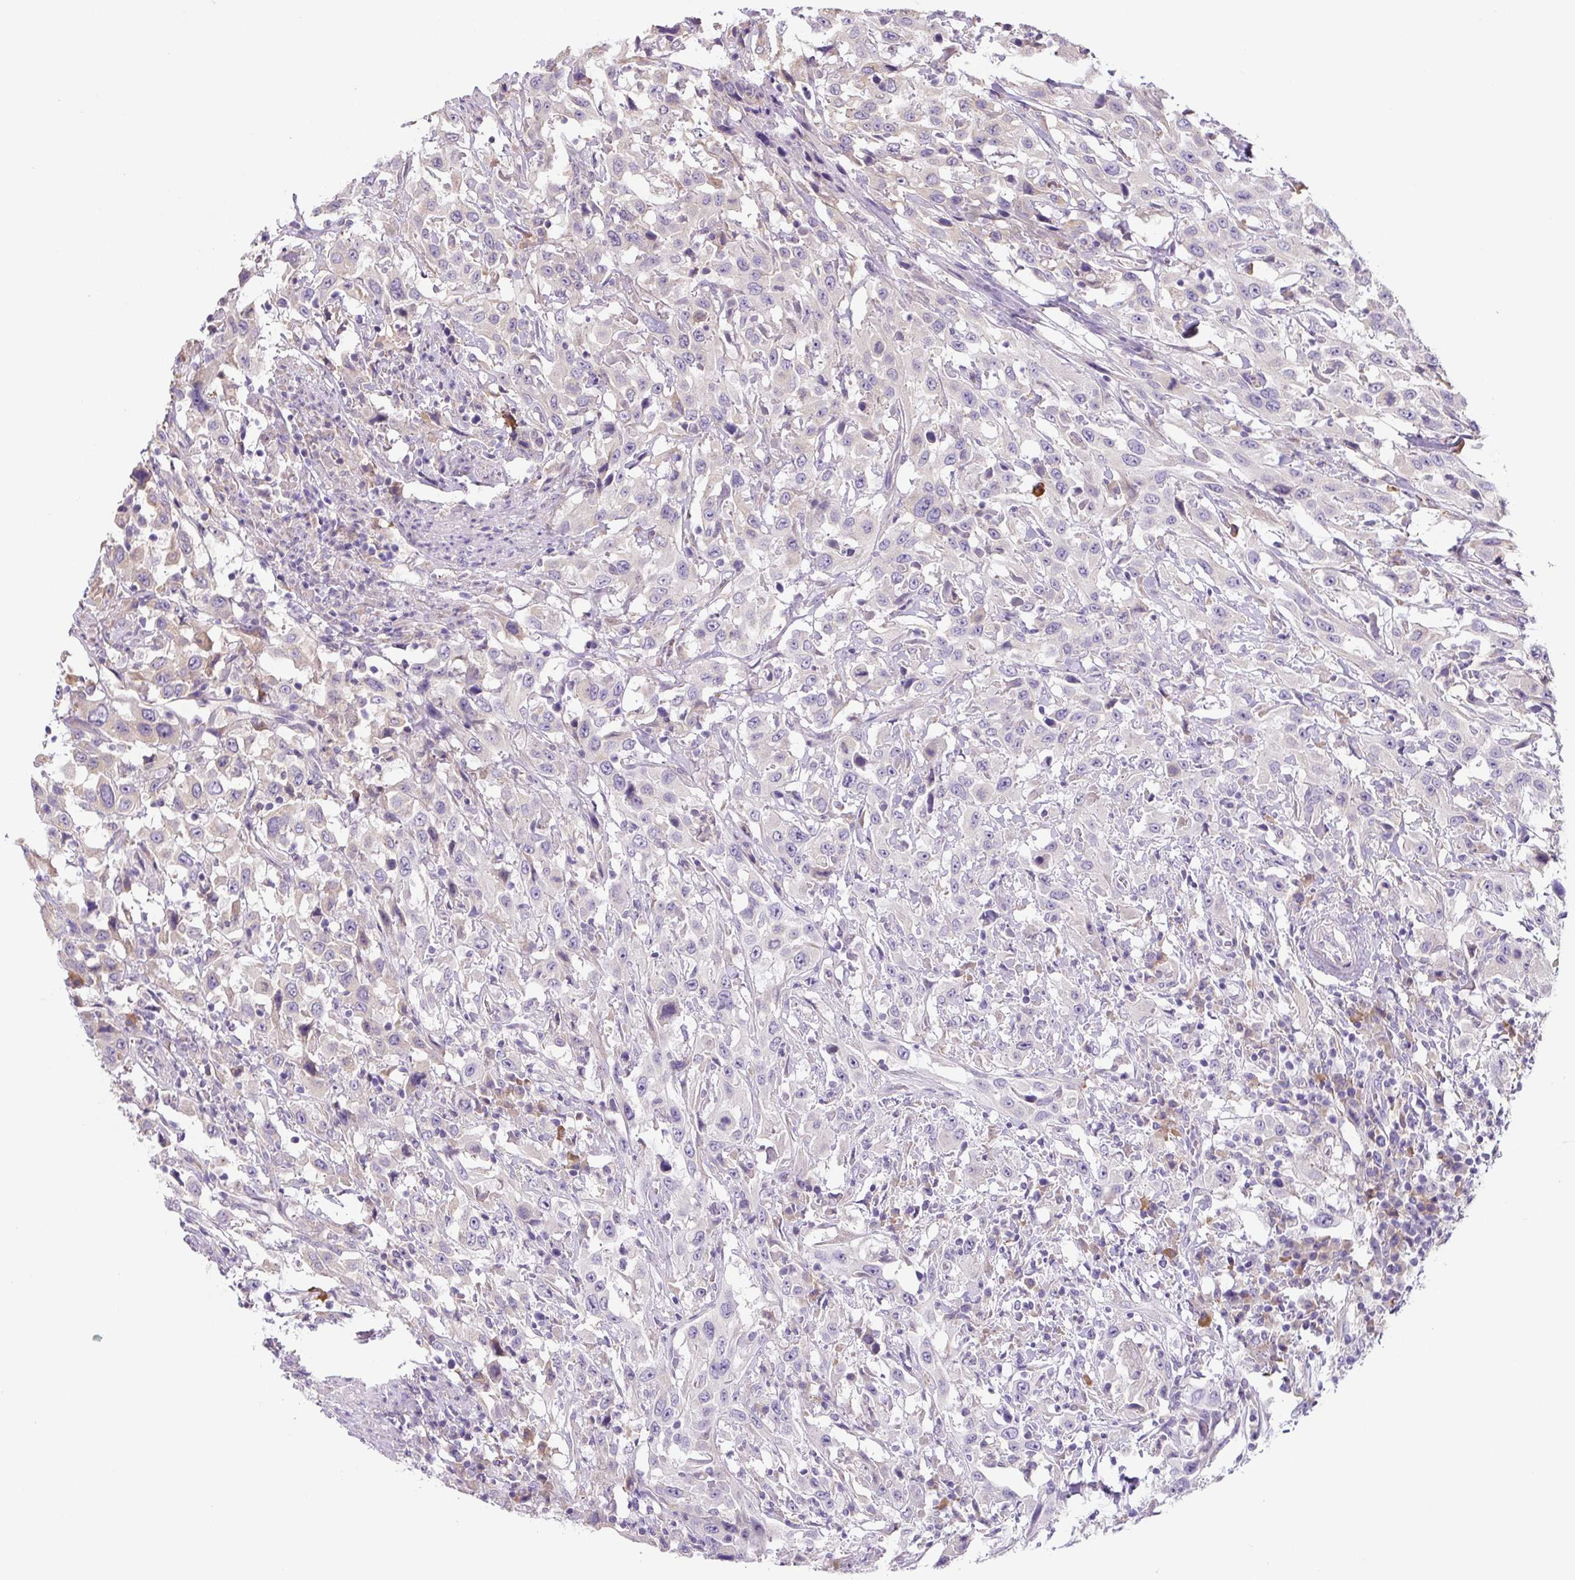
{"staining": {"intensity": "negative", "quantity": "none", "location": "none"}, "tissue": "urothelial cancer", "cell_type": "Tumor cells", "image_type": "cancer", "snomed": [{"axis": "morphology", "description": "Urothelial carcinoma, High grade"}, {"axis": "topography", "description": "Urinary bladder"}], "caption": "This is a micrograph of IHC staining of high-grade urothelial carcinoma, which shows no staining in tumor cells.", "gene": "FZD5", "patient": {"sex": "male", "age": 61}}